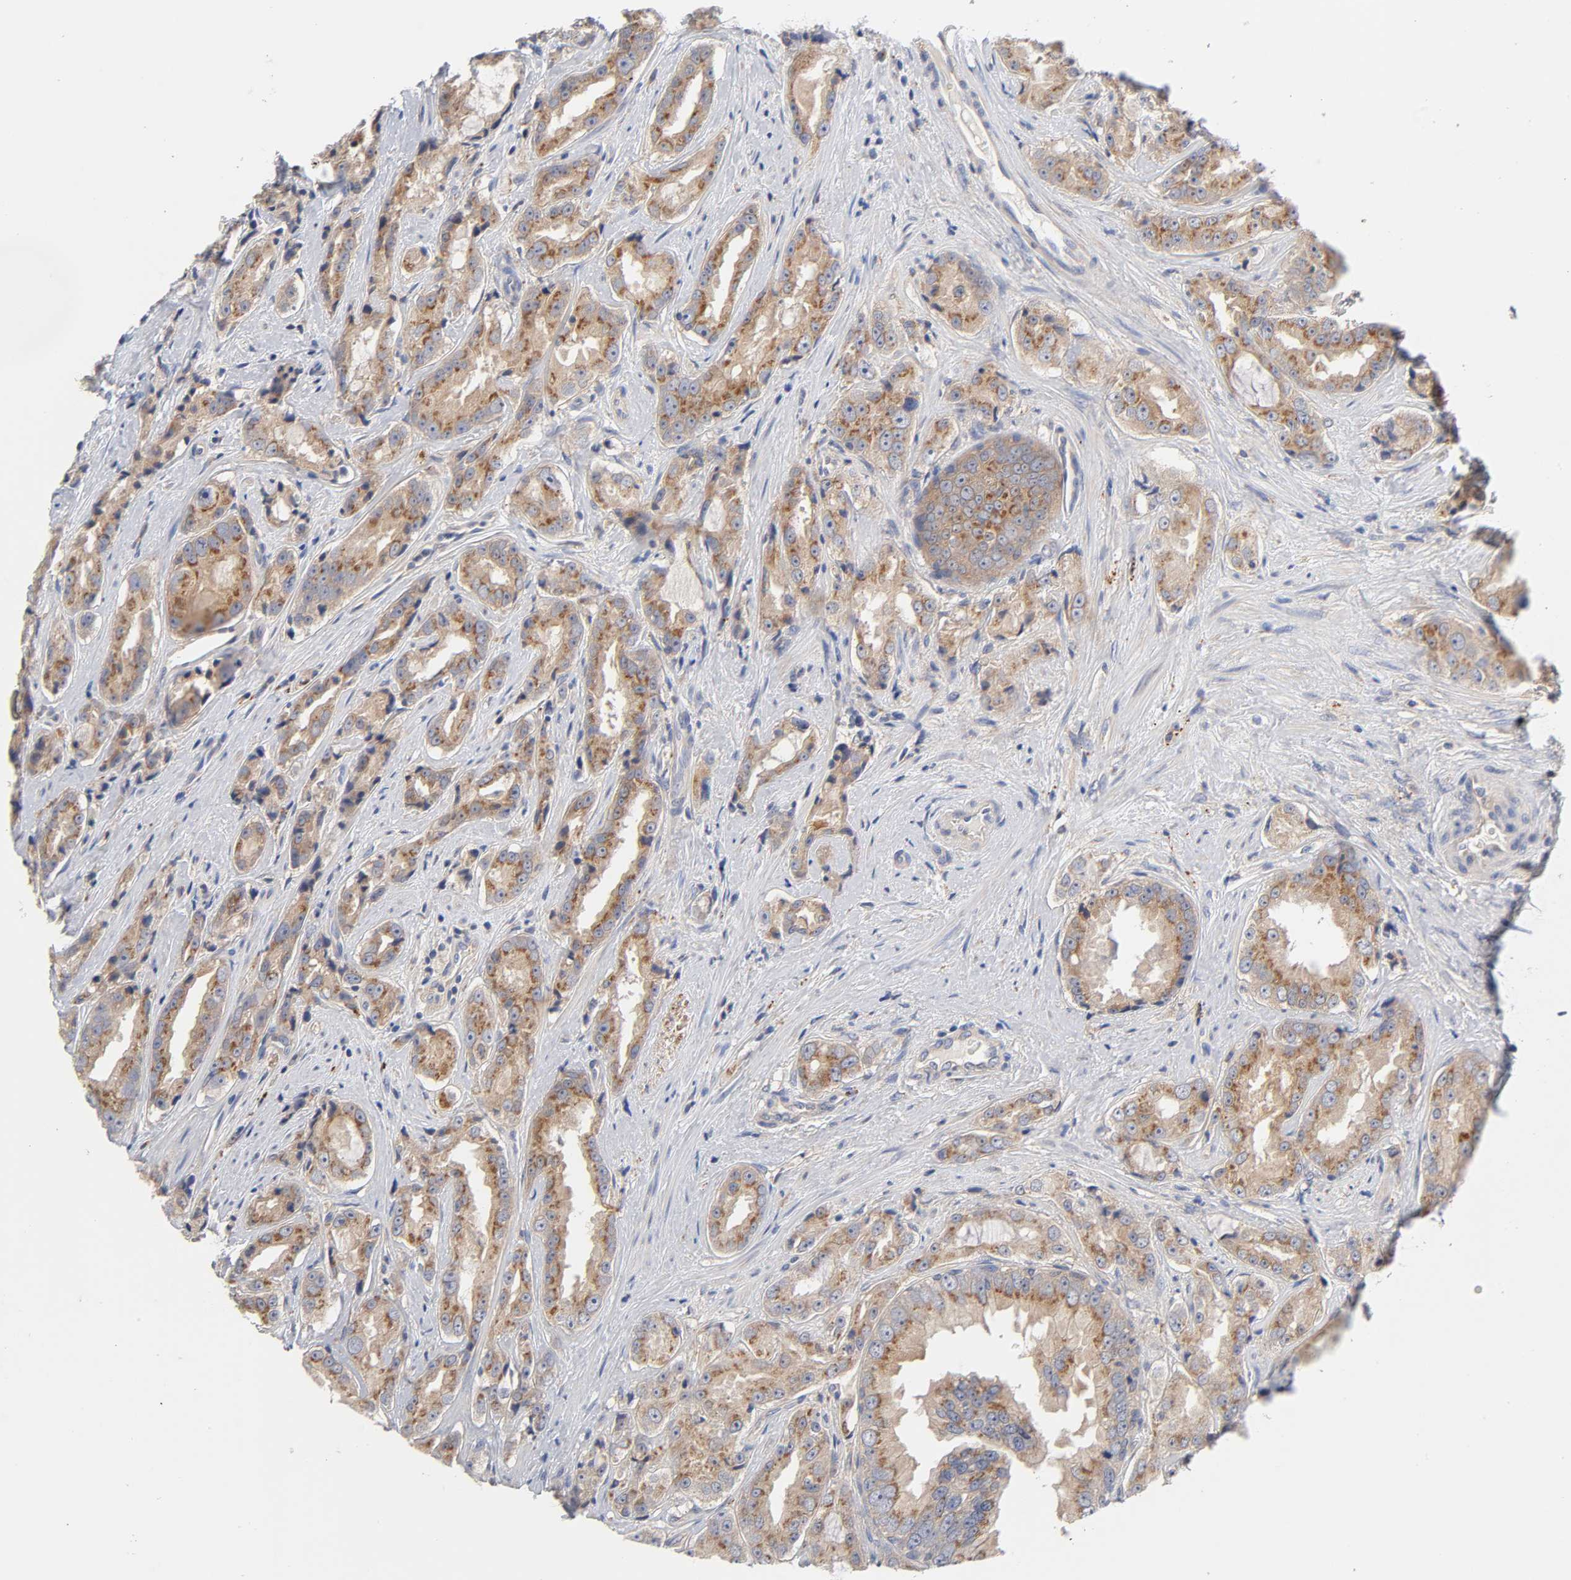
{"staining": {"intensity": "moderate", "quantity": ">75%", "location": "cytoplasmic/membranous"}, "tissue": "prostate cancer", "cell_type": "Tumor cells", "image_type": "cancer", "snomed": [{"axis": "morphology", "description": "Adenocarcinoma, High grade"}, {"axis": "topography", "description": "Prostate"}], "caption": "Immunohistochemistry micrograph of prostate high-grade adenocarcinoma stained for a protein (brown), which reveals medium levels of moderate cytoplasmic/membranous expression in approximately >75% of tumor cells.", "gene": "C17orf75", "patient": {"sex": "male", "age": 73}}